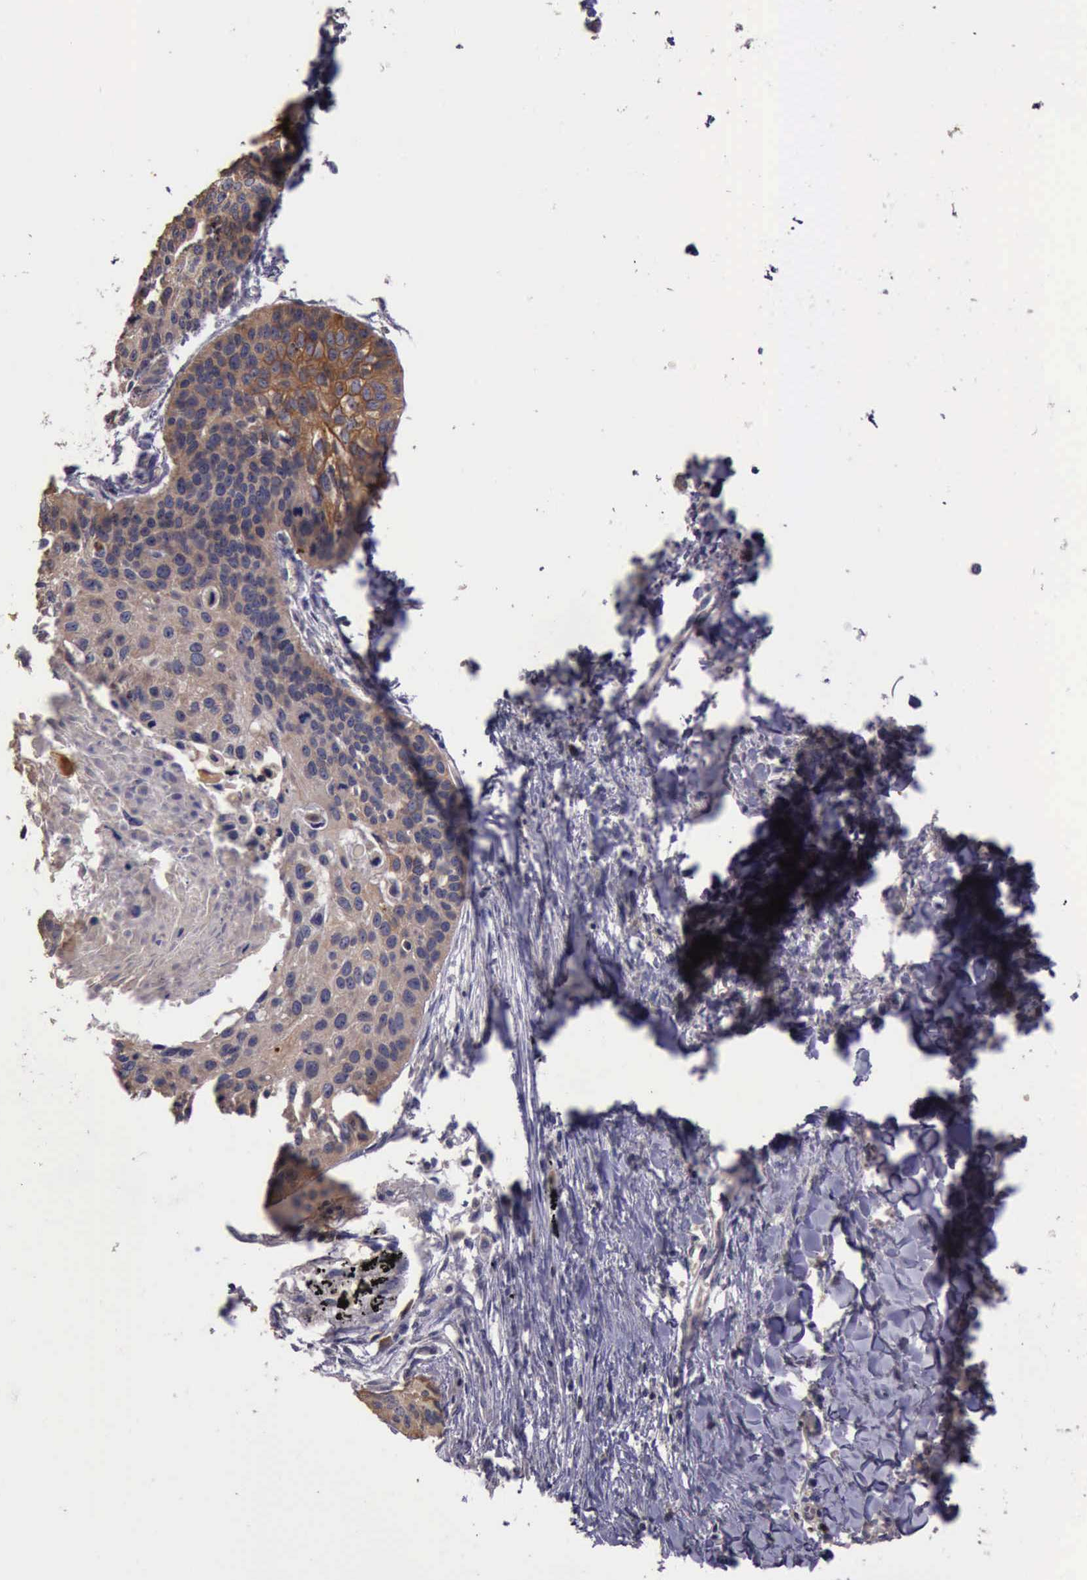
{"staining": {"intensity": "weak", "quantity": ">75%", "location": "cytoplasmic/membranous"}, "tissue": "lung cancer", "cell_type": "Tumor cells", "image_type": "cancer", "snomed": [{"axis": "morphology", "description": "Squamous cell carcinoma, NOS"}, {"axis": "topography", "description": "Lung"}], "caption": "Protein staining by IHC demonstrates weak cytoplasmic/membranous expression in approximately >75% of tumor cells in lung cancer. The staining is performed using DAB (3,3'-diaminobenzidine) brown chromogen to label protein expression. The nuclei are counter-stained blue using hematoxylin.", "gene": "RAB39B", "patient": {"sex": "male", "age": 71}}